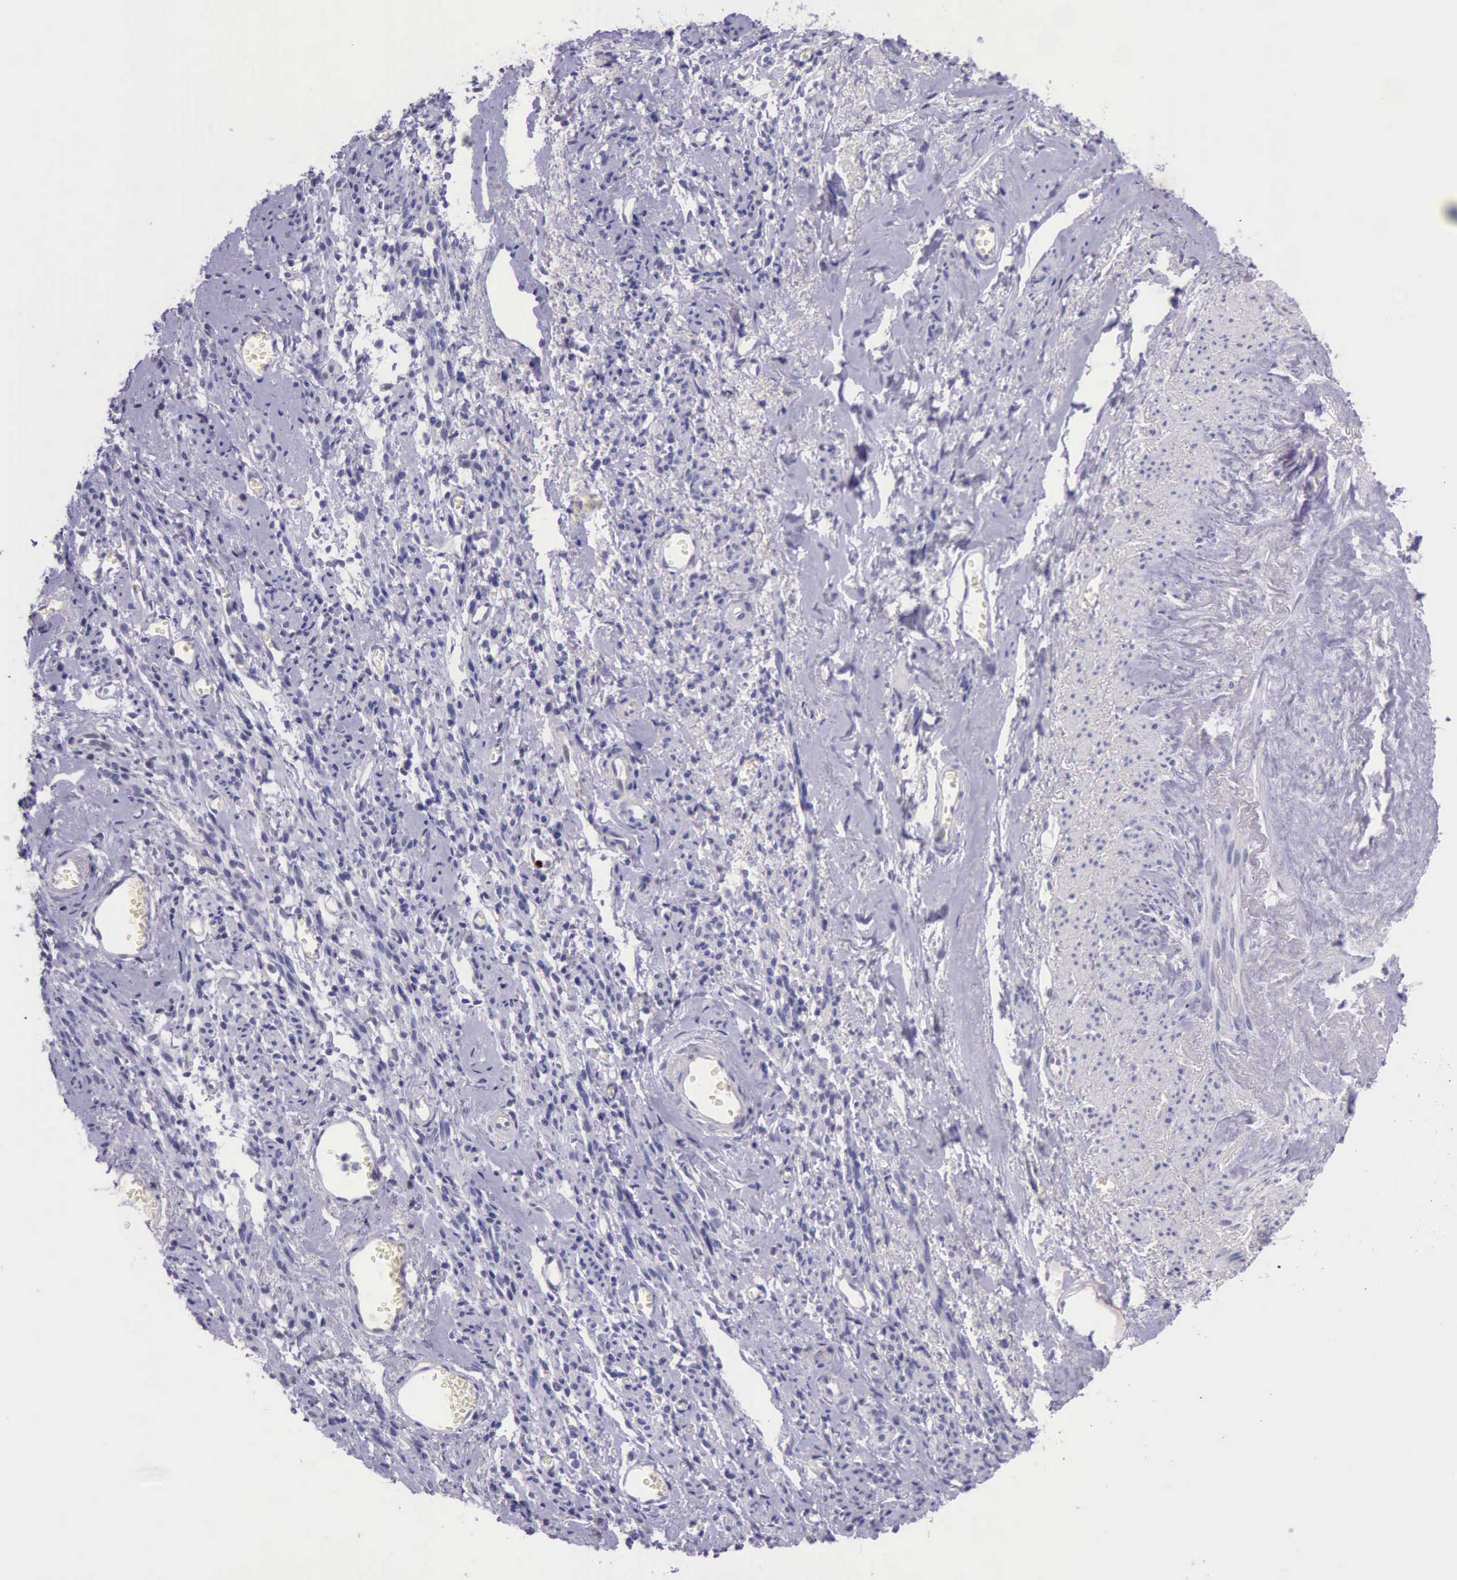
{"staining": {"intensity": "strong", "quantity": "<25%", "location": "nuclear"}, "tissue": "endometrial cancer", "cell_type": "Tumor cells", "image_type": "cancer", "snomed": [{"axis": "morphology", "description": "Adenocarcinoma, NOS"}, {"axis": "topography", "description": "Endometrium"}], "caption": "Immunohistochemical staining of endometrial adenocarcinoma demonstrates strong nuclear protein expression in about <25% of tumor cells. (DAB = brown stain, brightfield microscopy at high magnification).", "gene": "PARP1", "patient": {"sex": "female", "age": 75}}